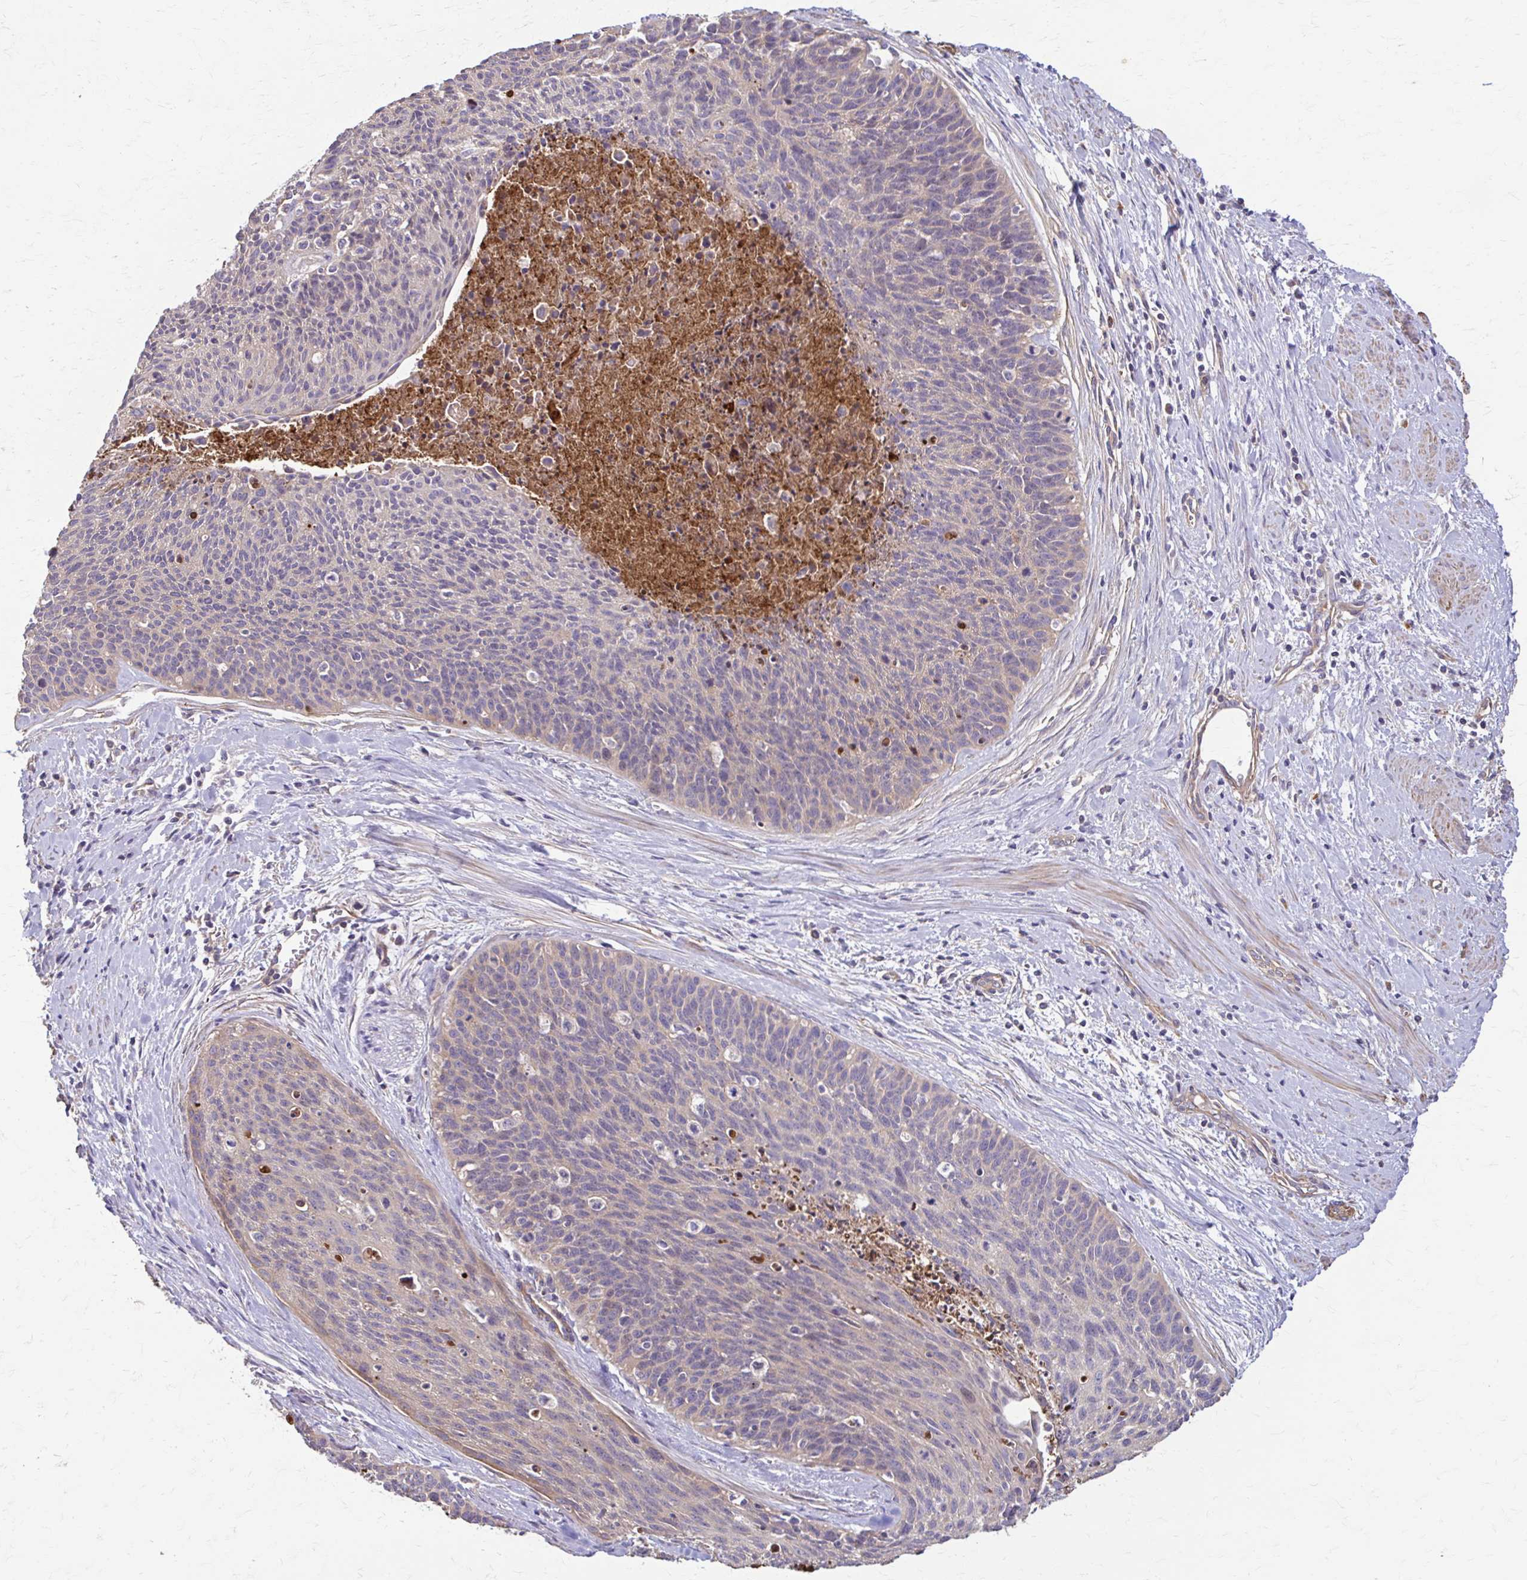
{"staining": {"intensity": "negative", "quantity": "none", "location": "none"}, "tissue": "cervical cancer", "cell_type": "Tumor cells", "image_type": "cancer", "snomed": [{"axis": "morphology", "description": "Squamous cell carcinoma, NOS"}, {"axis": "topography", "description": "Cervix"}], "caption": "Immunohistochemistry of cervical cancer displays no staining in tumor cells. The staining was performed using DAB to visualize the protein expression in brown, while the nuclei were stained in blue with hematoxylin (Magnification: 20x).", "gene": "DSP", "patient": {"sex": "female", "age": 55}}